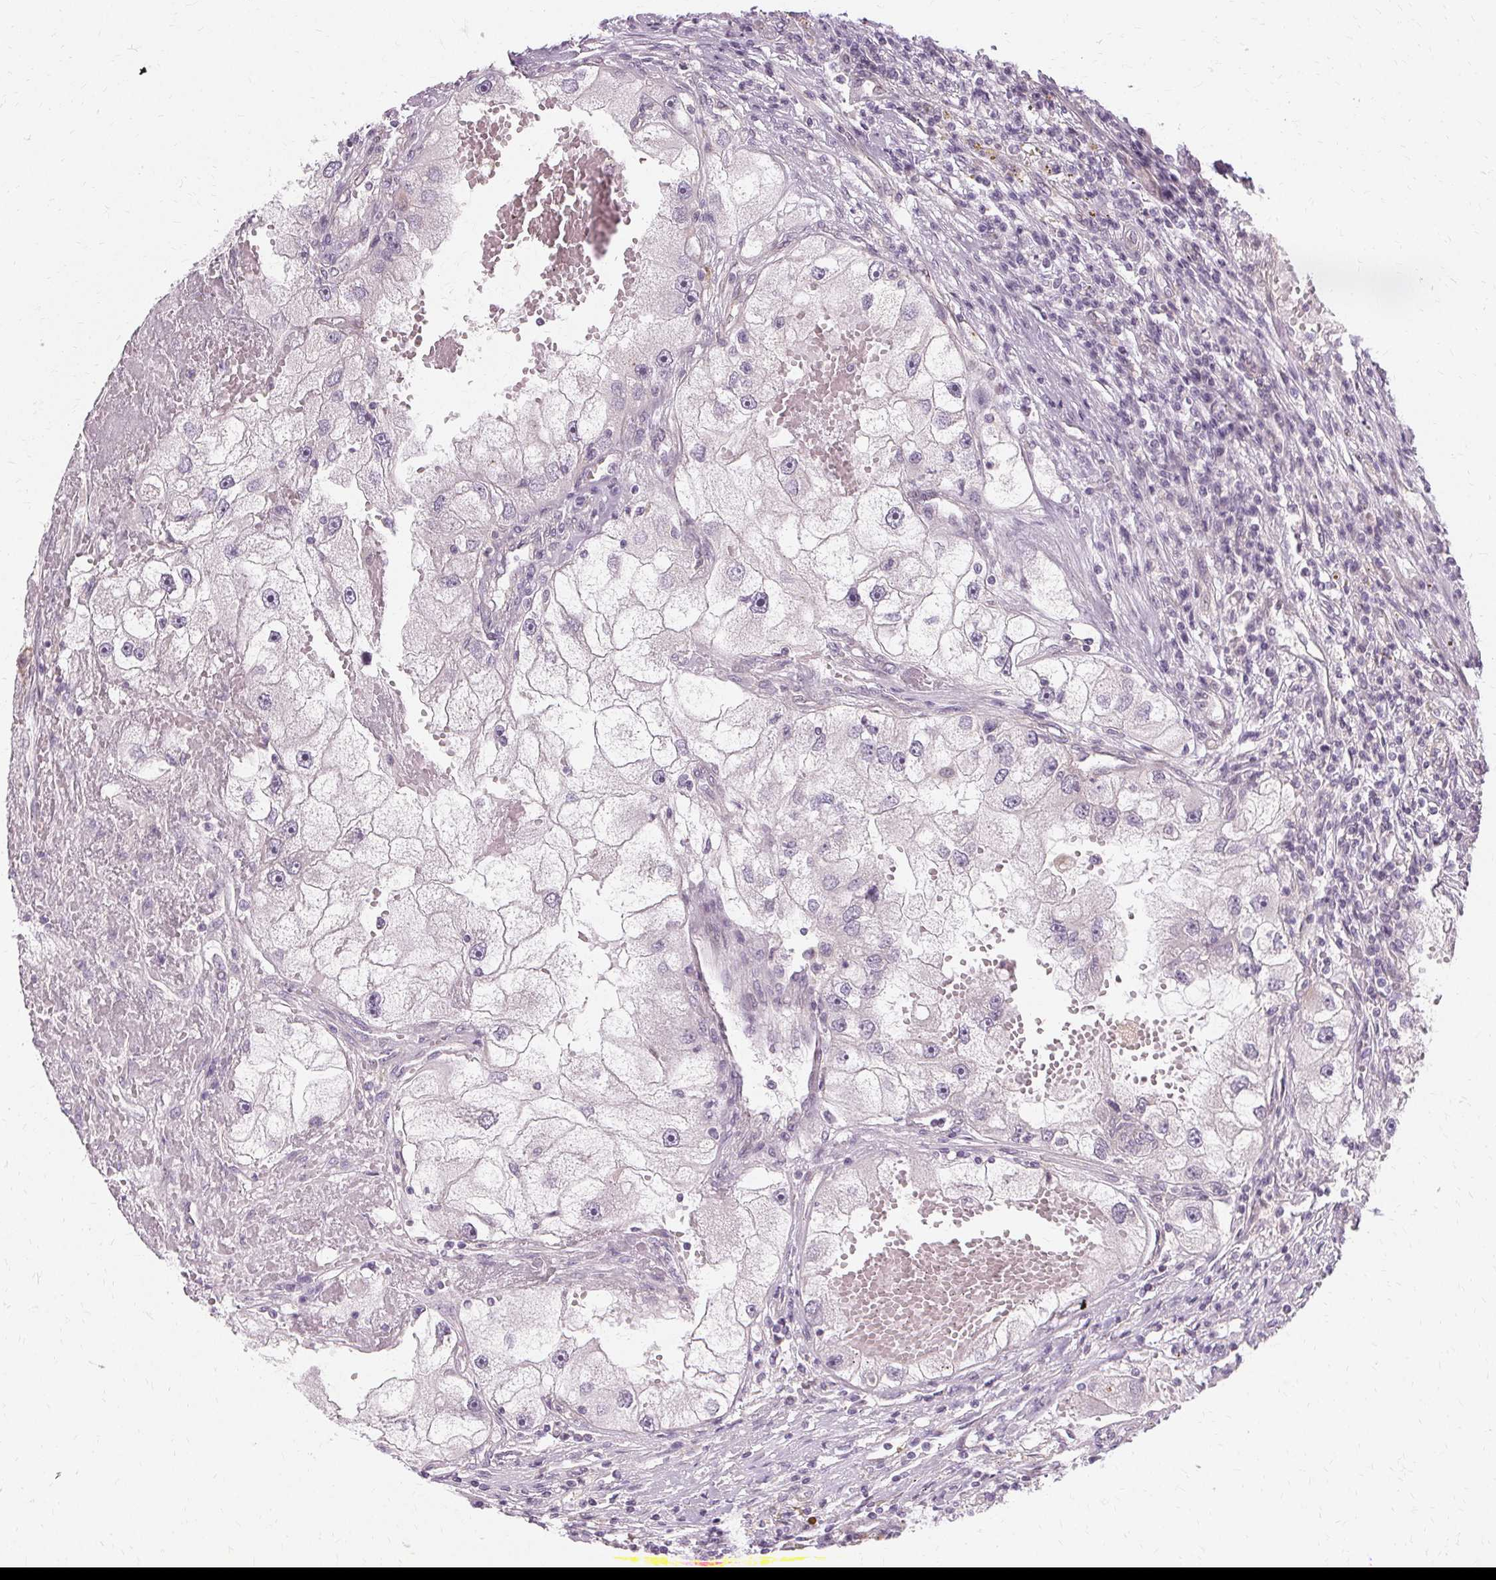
{"staining": {"intensity": "negative", "quantity": "none", "location": "none"}, "tissue": "renal cancer", "cell_type": "Tumor cells", "image_type": "cancer", "snomed": [{"axis": "morphology", "description": "Adenocarcinoma, NOS"}, {"axis": "topography", "description": "Kidney"}], "caption": "Immunohistochemistry of renal cancer shows no expression in tumor cells. (DAB (3,3'-diaminobenzidine) immunohistochemistry with hematoxylin counter stain).", "gene": "USP8", "patient": {"sex": "male", "age": 63}}